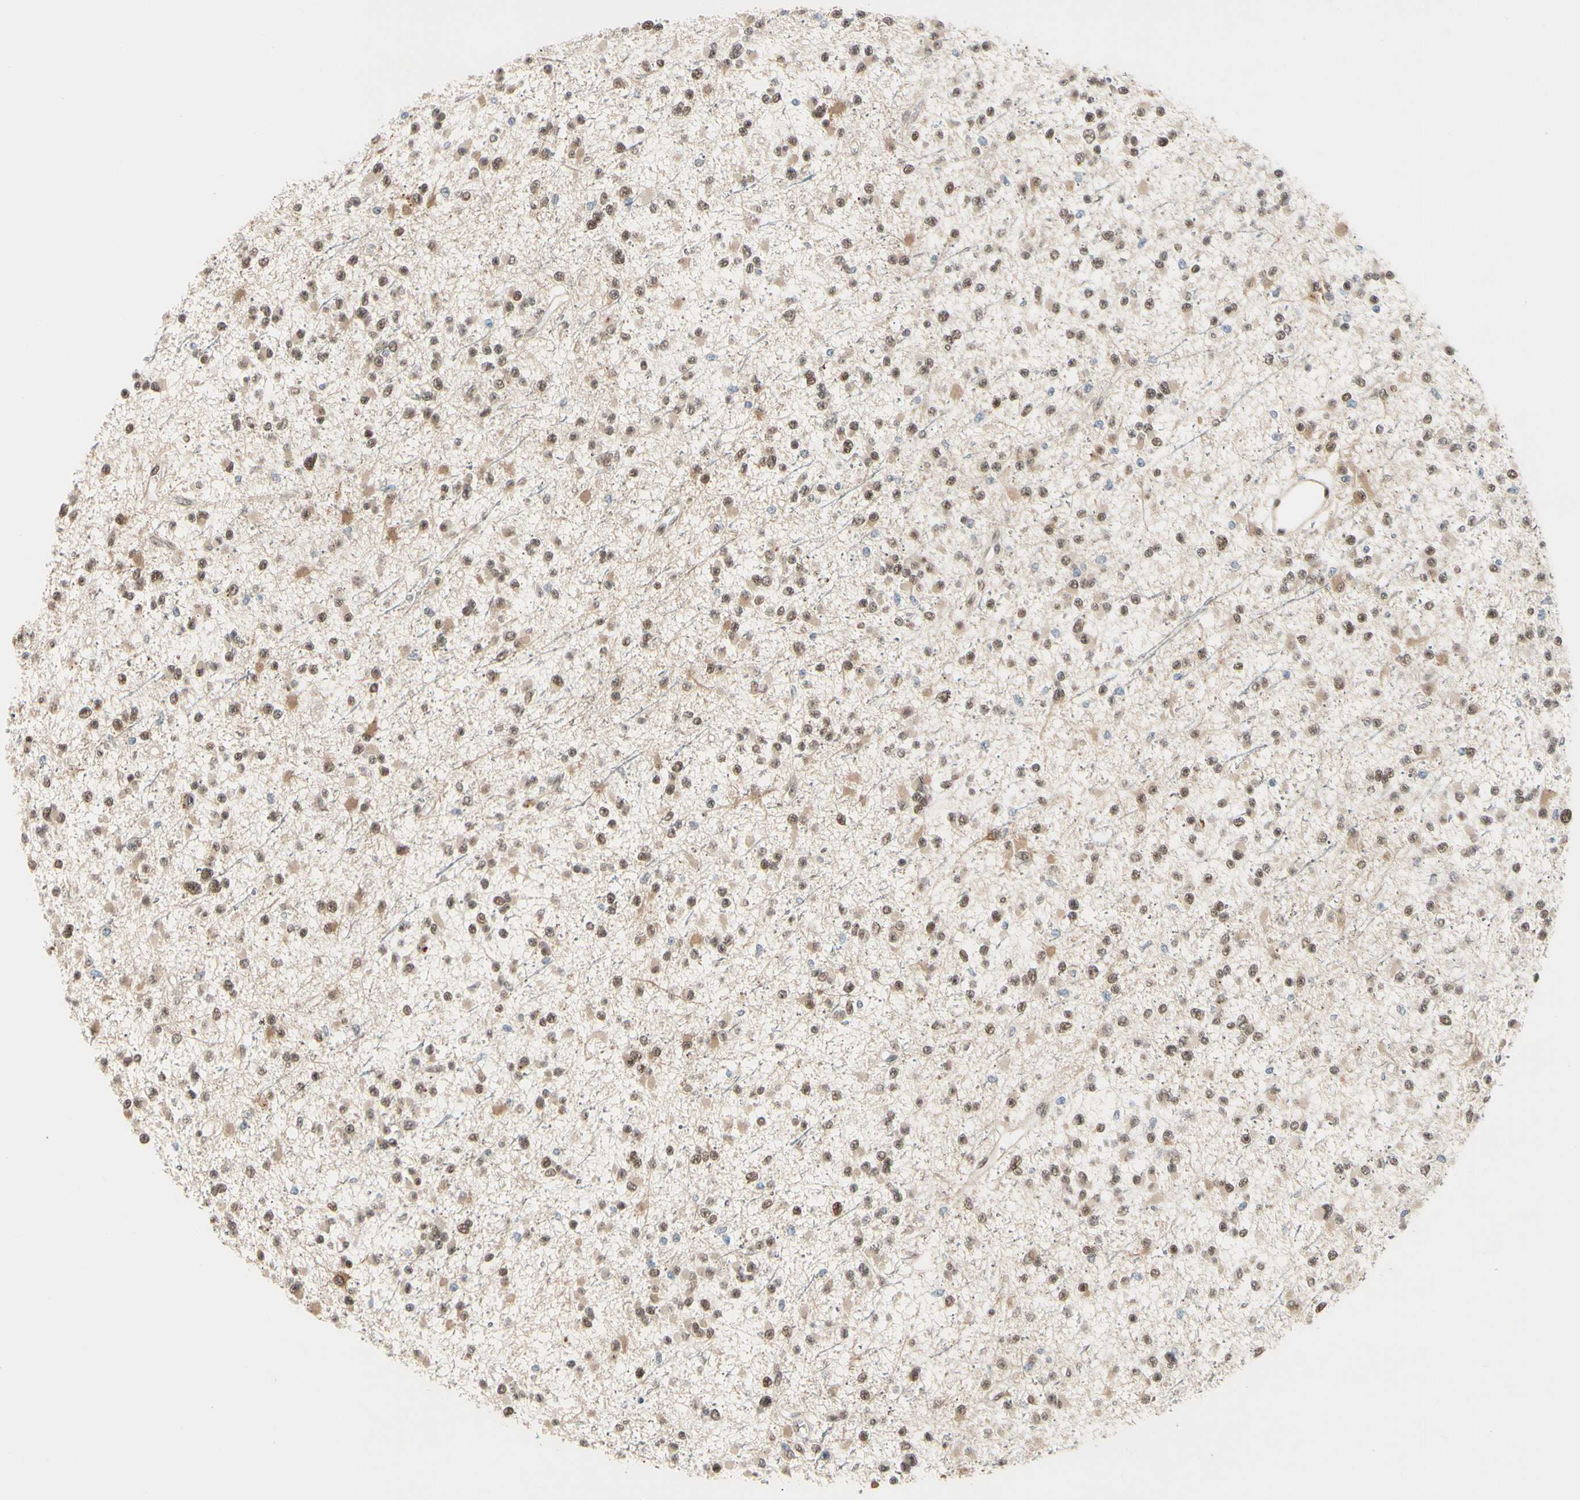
{"staining": {"intensity": "weak", "quantity": ">75%", "location": "nuclear"}, "tissue": "glioma", "cell_type": "Tumor cells", "image_type": "cancer", "snomed": [{"axis": "morphology", "description": "Glioma, malignant, Low grade"}, {"axis": "topography", "description": "Brain"}], "caption": "Immunohistochemical staining of glioma displays low levels of weak nuclear protein positivity in about >75% of tumor cells. Using DAB (3,3'-diaminobenzidine) (brown) and hematoxylin (blue) stains, captured at high magnification using brightfield microscopy.", "gene": "TAF4", "patient": {"sex": "female", "age": 22}}